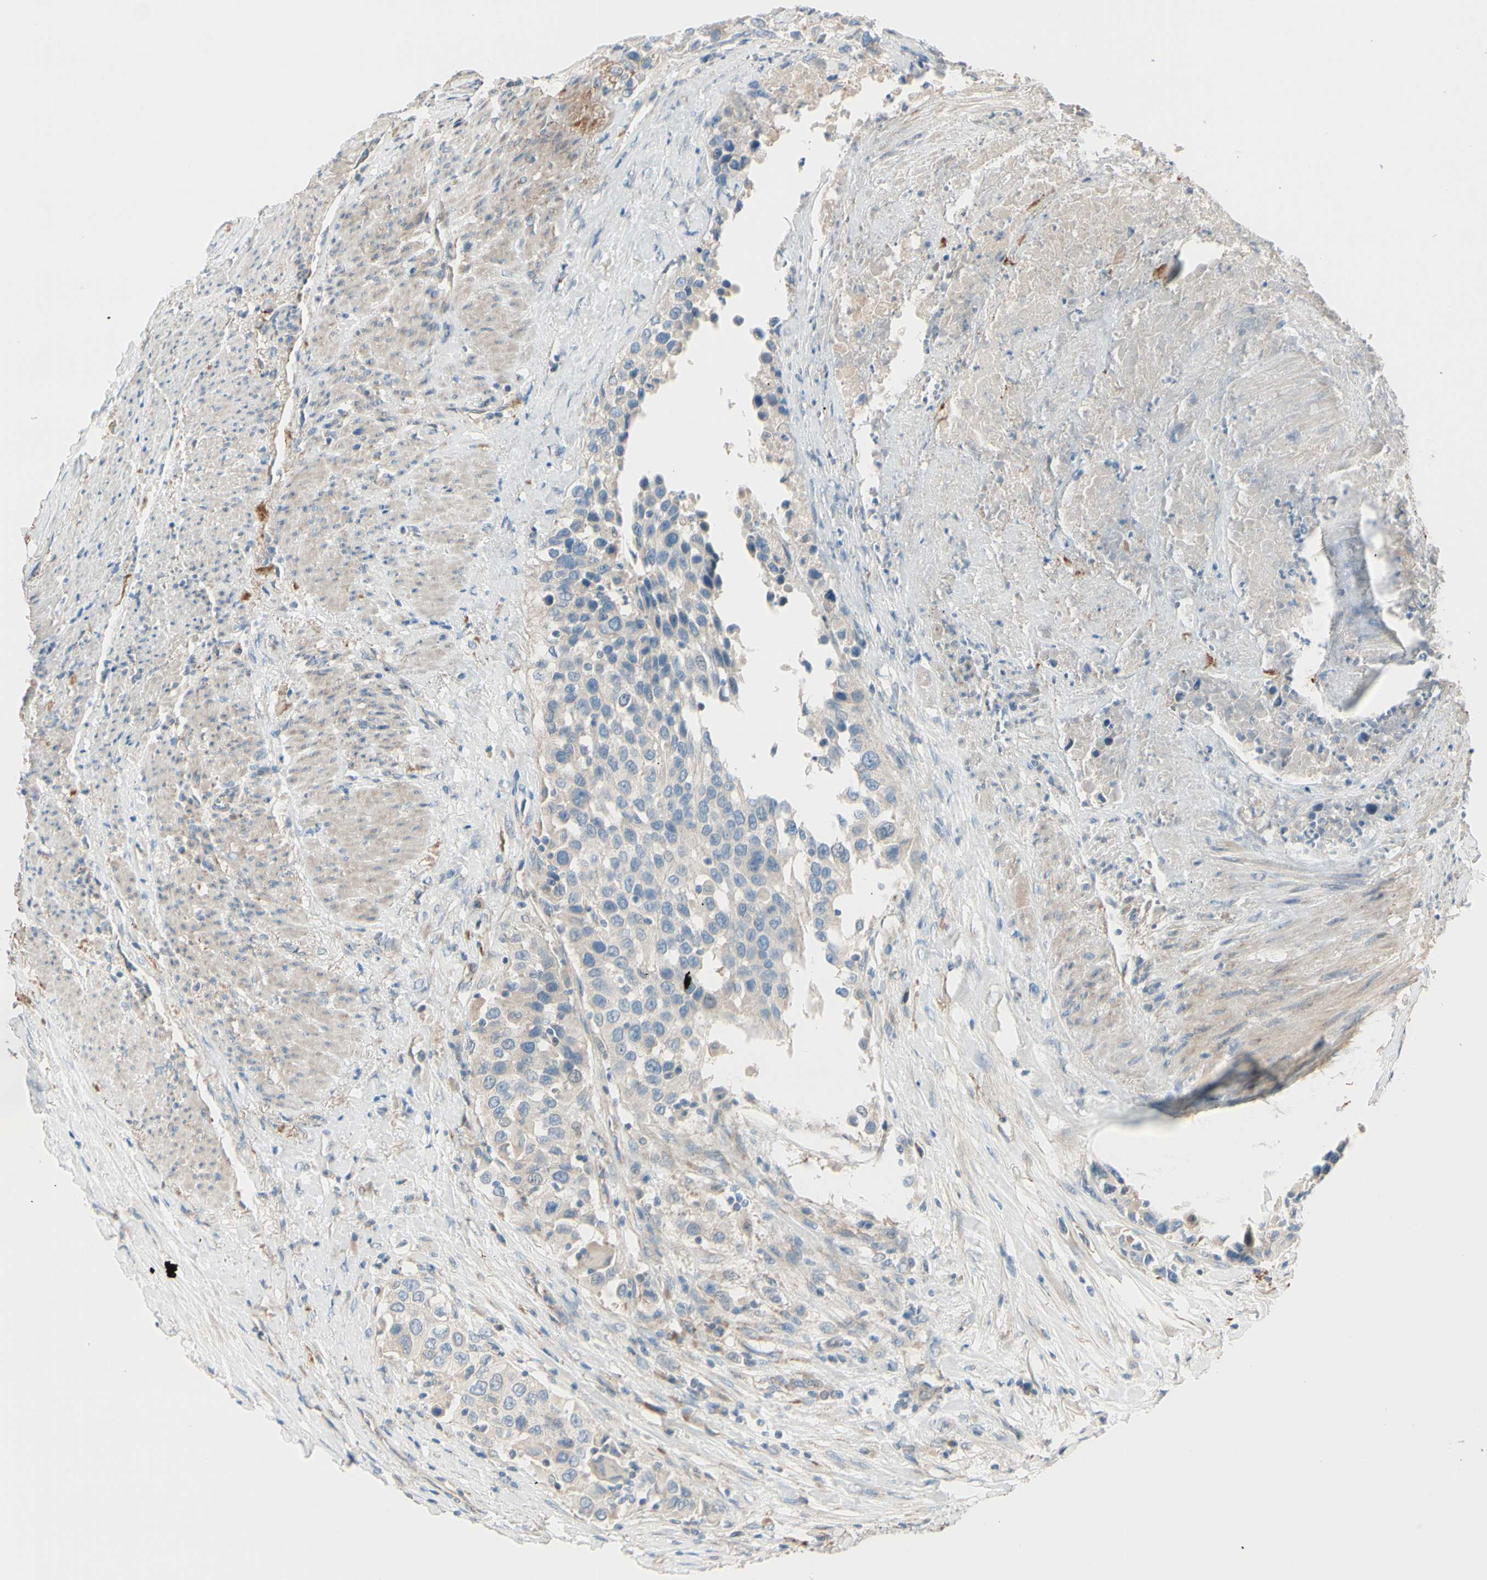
{"staining": {"intensity": "weak", "quantity": ">75%", "location": "cytoplasmic/membranous"}, "tissue": "urothelial cancer", "cell_type": "Tumor cells", "image_type": "cancer", "snomed": [{"axis": "morphology", "description": "Urothelial carcinoma, High grade"}, {"axis": "topography", "description": "Urinary bladder"}], "caption": "DAB immunohistochemical staining of human urothelial cancer reveals weak cytoplasmic/membranous protein expression in approximately >75% of tumor cells.", "gene": "EPHA3", "patient": {"sex": "female", "age": 80}}